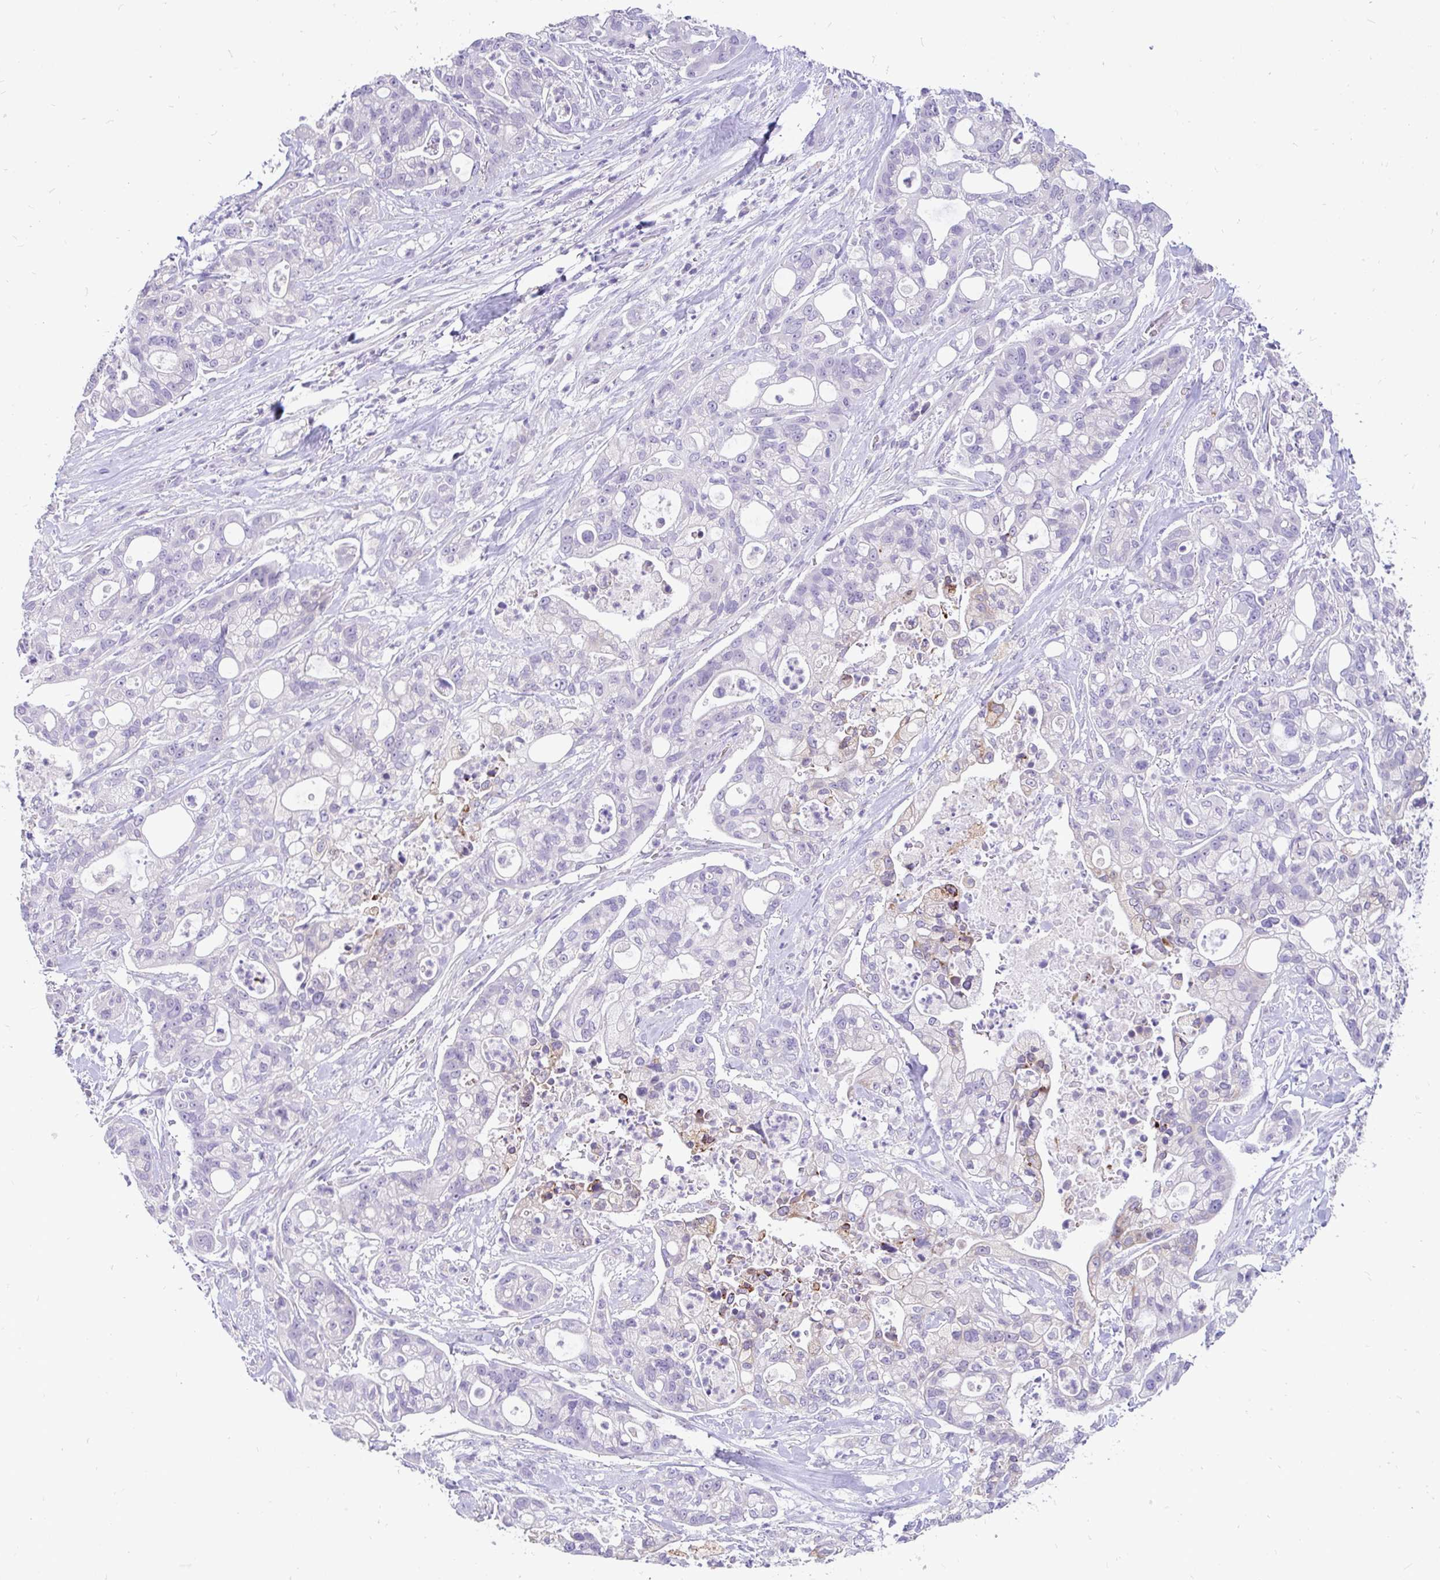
{"staining": {"intensity": "moderate", "quantity": "<25%", "location": "cytoplasmic/membranous"}, "tissue": "pancreatic cancer", "cell_type": "Tumor cells", "image_type": "cancer", "snomed": [{"axis": "morphology", "description": "Adenocarcinoma, NOS"}, {"axis": "topography", "description": "Pancreas"}], "caption": "Human pancreatic cancer (adenocarcinoma) stained with a brown dye displays moderate cytoplasmic/membranous positive staining in approximately <25% of tumor cells.", "gene": "INTS5", "patient": {"sex": "female", "age": 69}}